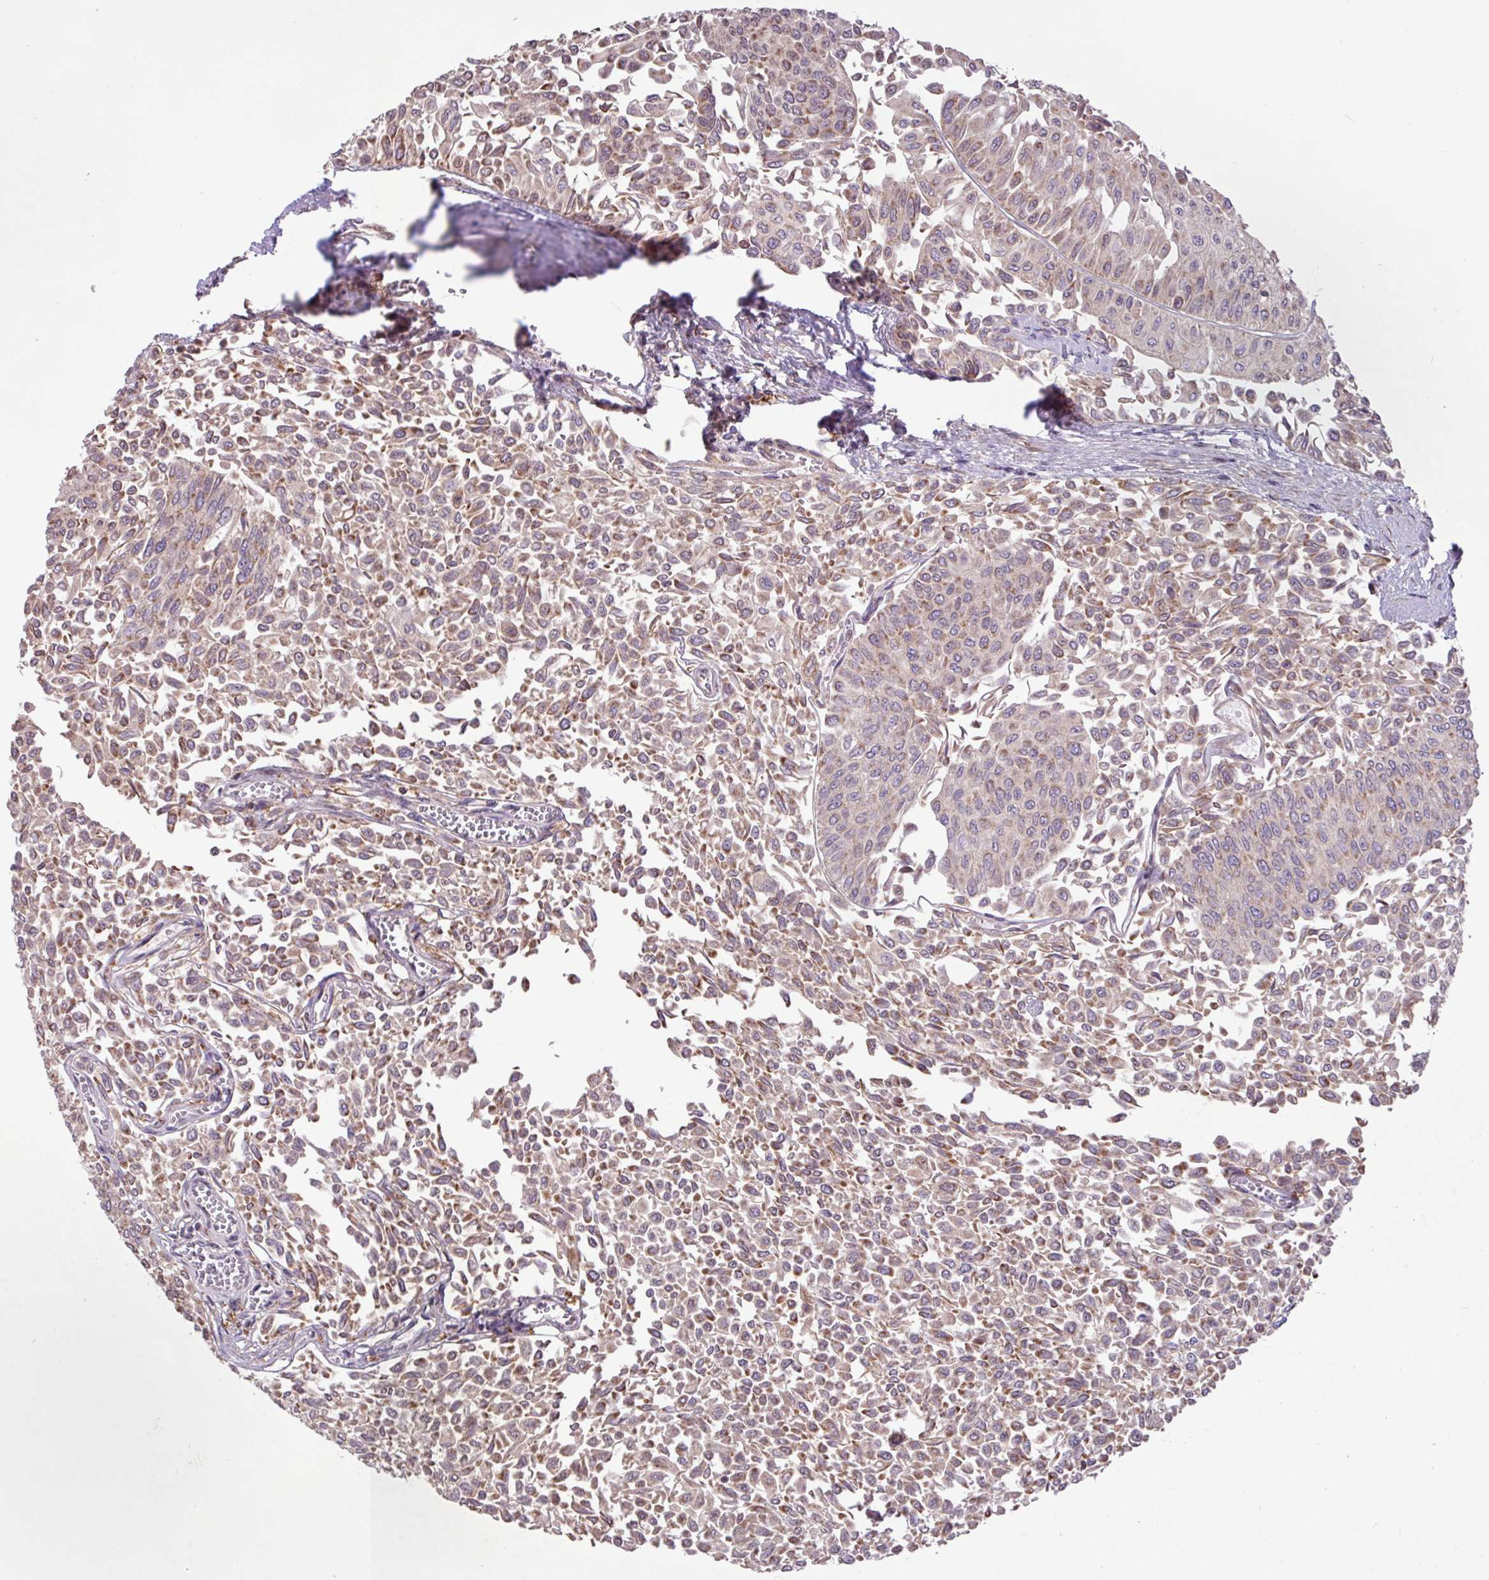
{"staining": {"intensity": "moderate", "quantity": "25%-75%", "location": "cytoplasmic/membranous"}, "tissue": "urothelial cancer", "cell_type": "Tumor cells", "image_type": "cancer", "snomed": [{"axis": "morphology", "description": "Urothelial carcinoma, NOS"}, {"axis": "topography", "description": "Urinary bladder"}], "caption": "Transitional cell carcinoma tissue shows moderate cytoplasmic/membranous positivity in approximately 25%-75% of tumor cells", "gene": "ARHGEF25", "patient": {"sex": "male", "age": 59}}